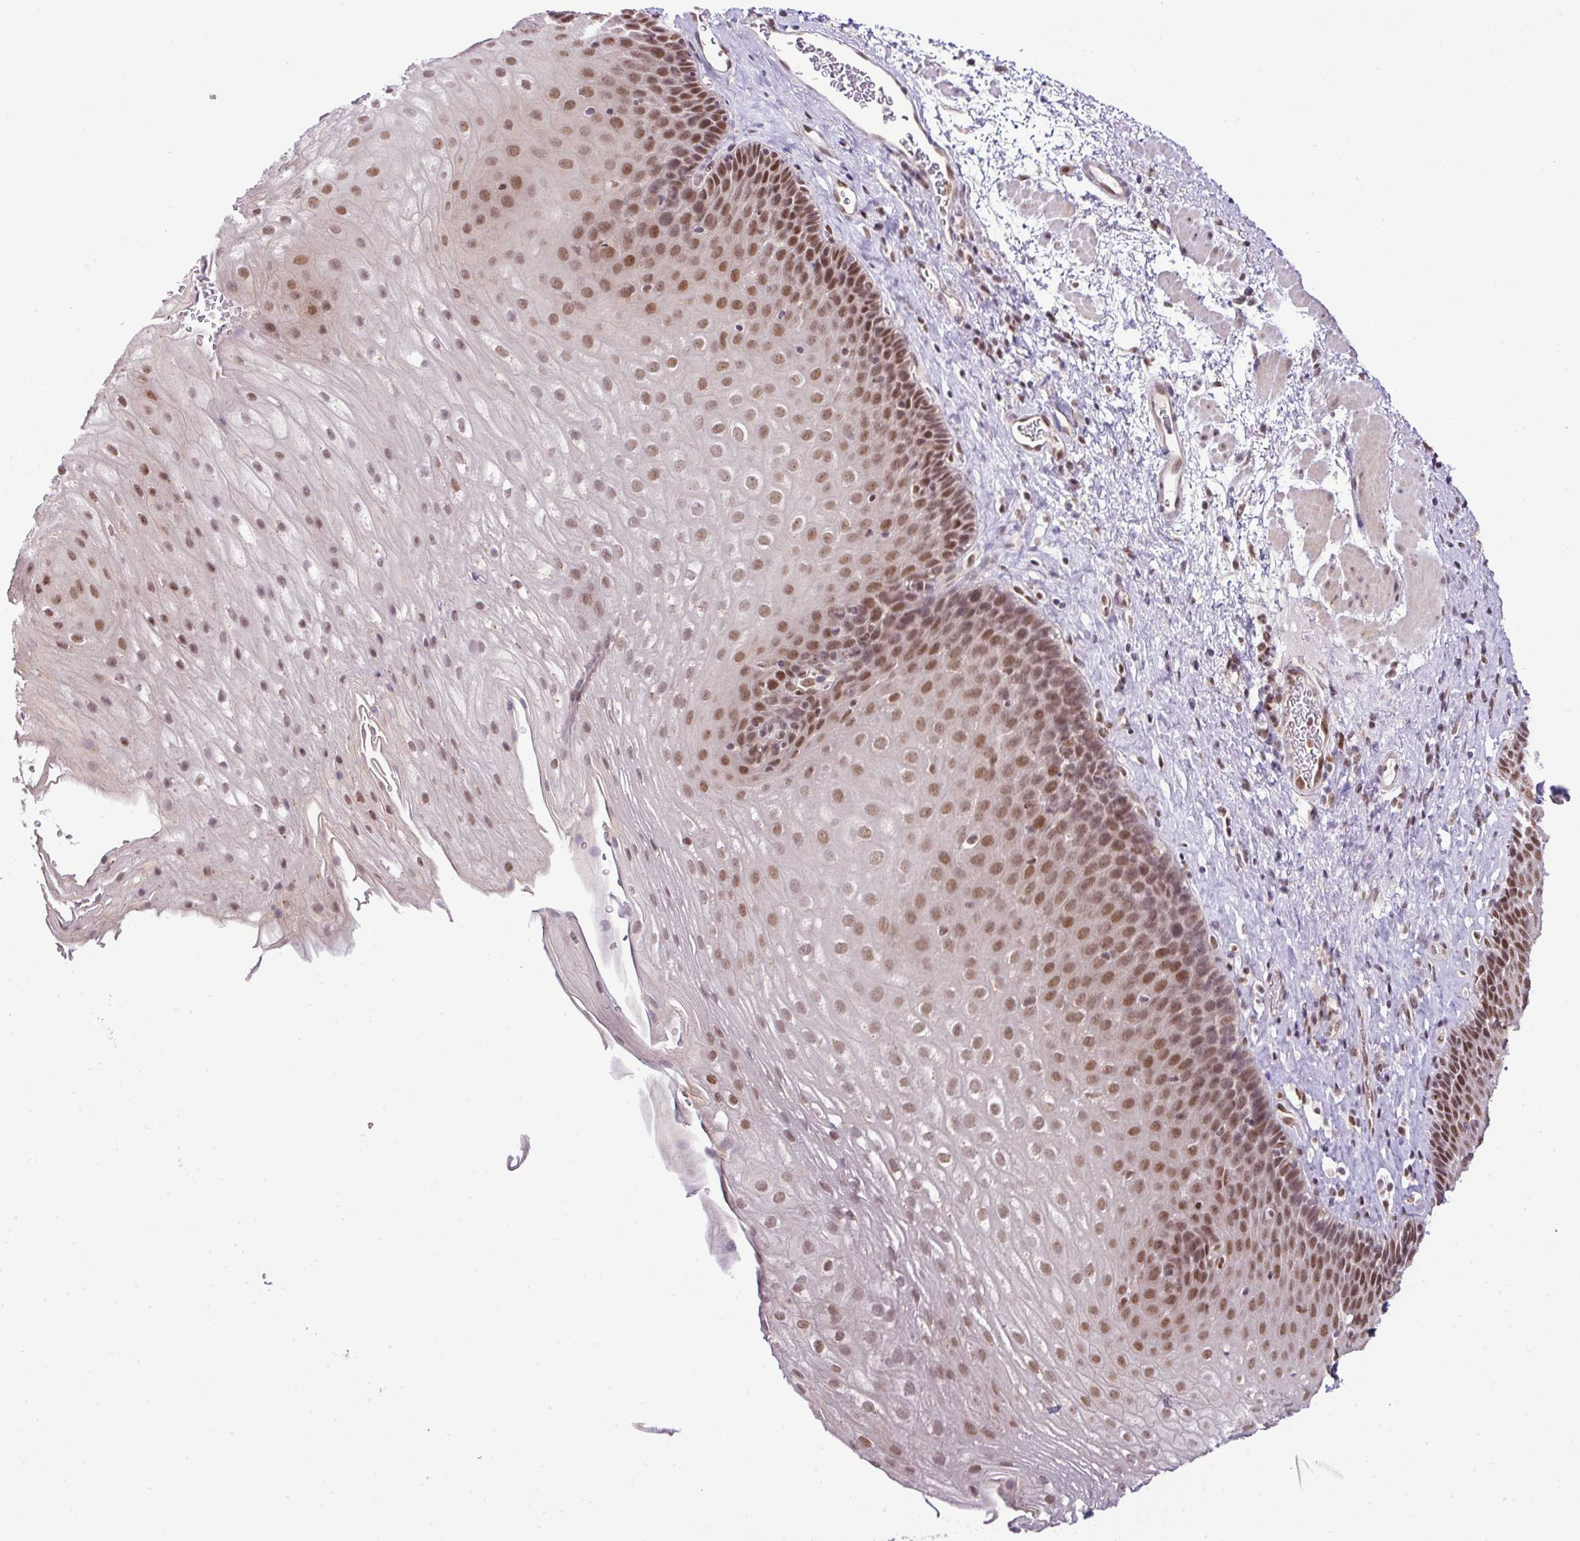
{"staining": {"intensity": "moderate", "quantity": ">75%", "location": "nuclear"}, "tissue": "esophagus", "cell_type": "Squamous epithelial cells", "image_type": "normal", "snomed": [{"axis": "morphology", "description": "Normal tissue, NOS"}, {"axis": "topography", "description": "Esophagus"}], "caption": "A high-resolution micrograph shows immunohistochemistry staining of benign esophagus, which reveals moderate nuclear positivity in approximately >75% of squamous epithelial cells.", "gene": "PGAP4", "patient": {"sex": "female", "age": 66}}